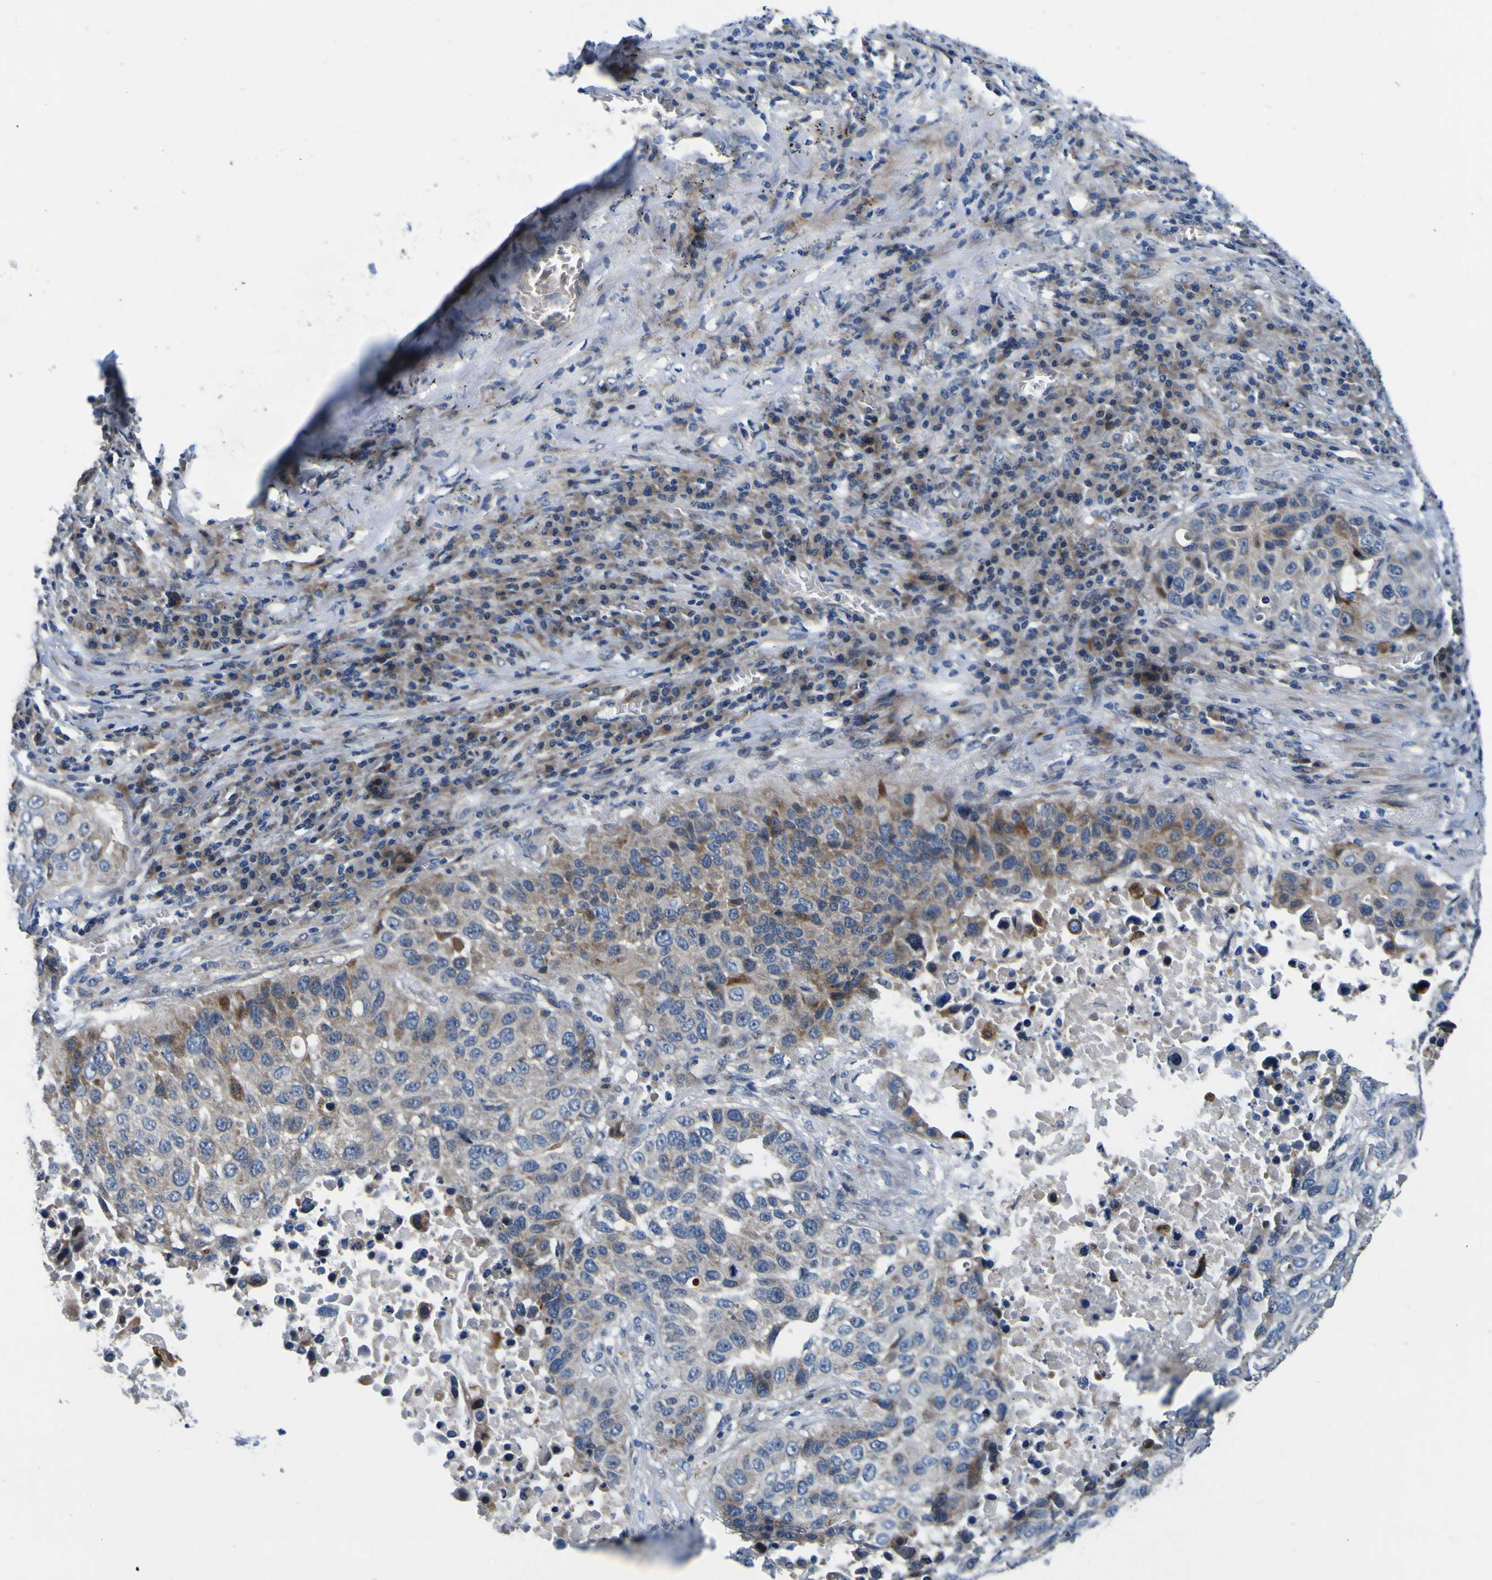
{"staining": {"intensity": "moderate", "quantity": "25%-75%", "location": "cytoplasmic/membranous"}, "tissue": "lung cancer", "cell_type": "Tumor cells", "image_type": "cancer", "snomed": [{"axis": "morphology", "description": "Squamous cell carcinoma, NOS"}, {"axis": "topography", "description": "Lung"}], "caption": "This micrograph demonstrates immunohistochemistry (IHC) staining of human lung cancer, with medium moderate cytoplasmic/membranous positivity in approximately 25%-75% of tumor cells.", "gene": "AGAP3", "patient": {"sex": "male", "age": 57}}